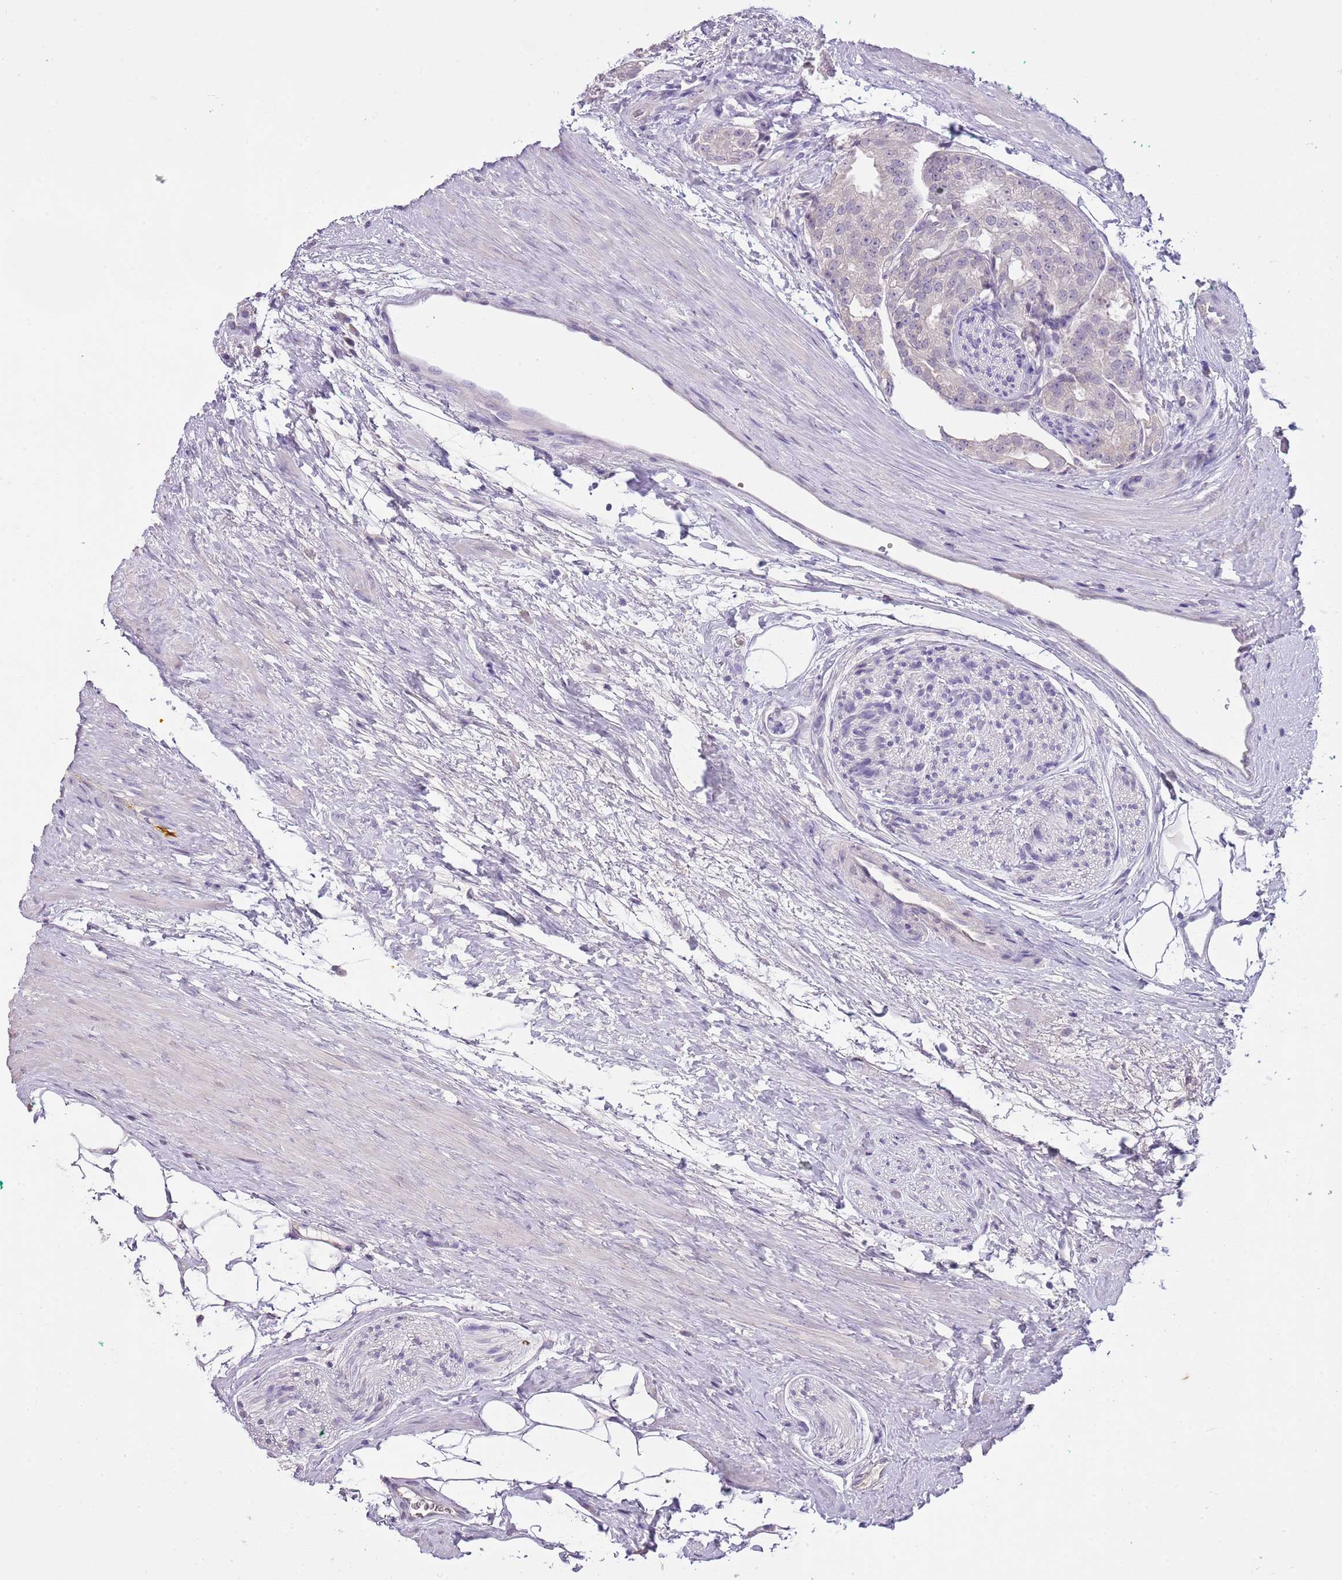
{"staining": {"intensity": "negative", "quantity": "none", "location": "none"}, "tissue": "prostate cancer", "cell_type": "Tumor cells", "image_type": "cancer", "snomed": [{"axis": "morphology", "description": "Adenocarcinoma, High grade"}, {"axis": "topography", "description": "Prostate"}], "caption": "High magnification brightfield microscopy of prostate high-grade adenocarcinoma stained with DAB (3,3'-diaminobenzidine) (brown) and counterstained with hematoxylin (blue): tumor cells show no significant positivity.", "gene": "SLC35E3", "patient": {"sex": "male", "age": 49}}